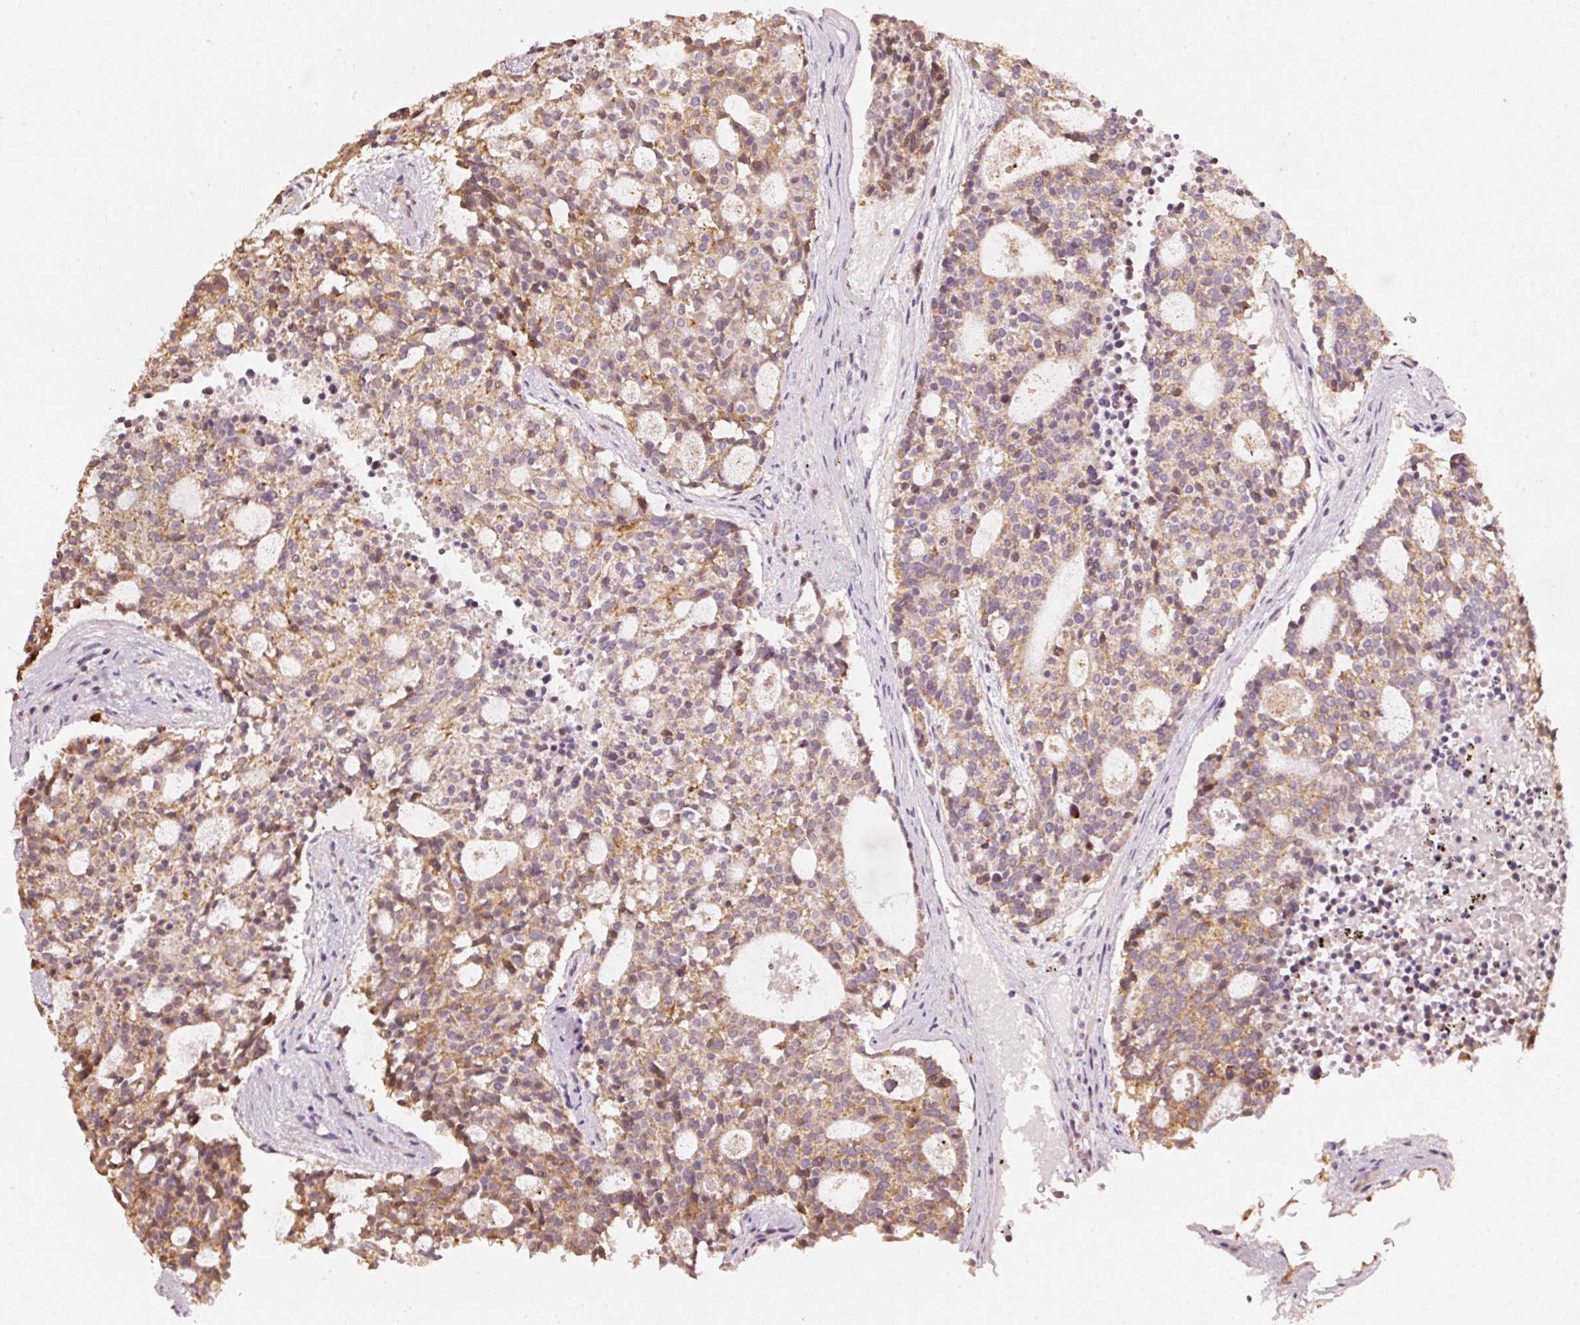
{"staining": {"intensity": "moderate", "quantity": ">75%", "location": "cytoplasmic/membranous"}, "tissue": "carcinoid", "cell_type": "Tumor cells", "image_type": "cancer", "snomed": [{"axis": "morphology", "description": "Carcinoid, malignant, NOS"}, {"axis": "topography", "description": "Pancreas"}], "caption": "Immunohistochemistry (DAB (3,3'-diaminobenzidine)) staining of carcinoid (malignant) demonstrates moderate cytoplasmic/membranous protein expression in approximately >75% of tumor cells.", "gene": "RAB35", "patient": {"sex": "female", "age": 54}}